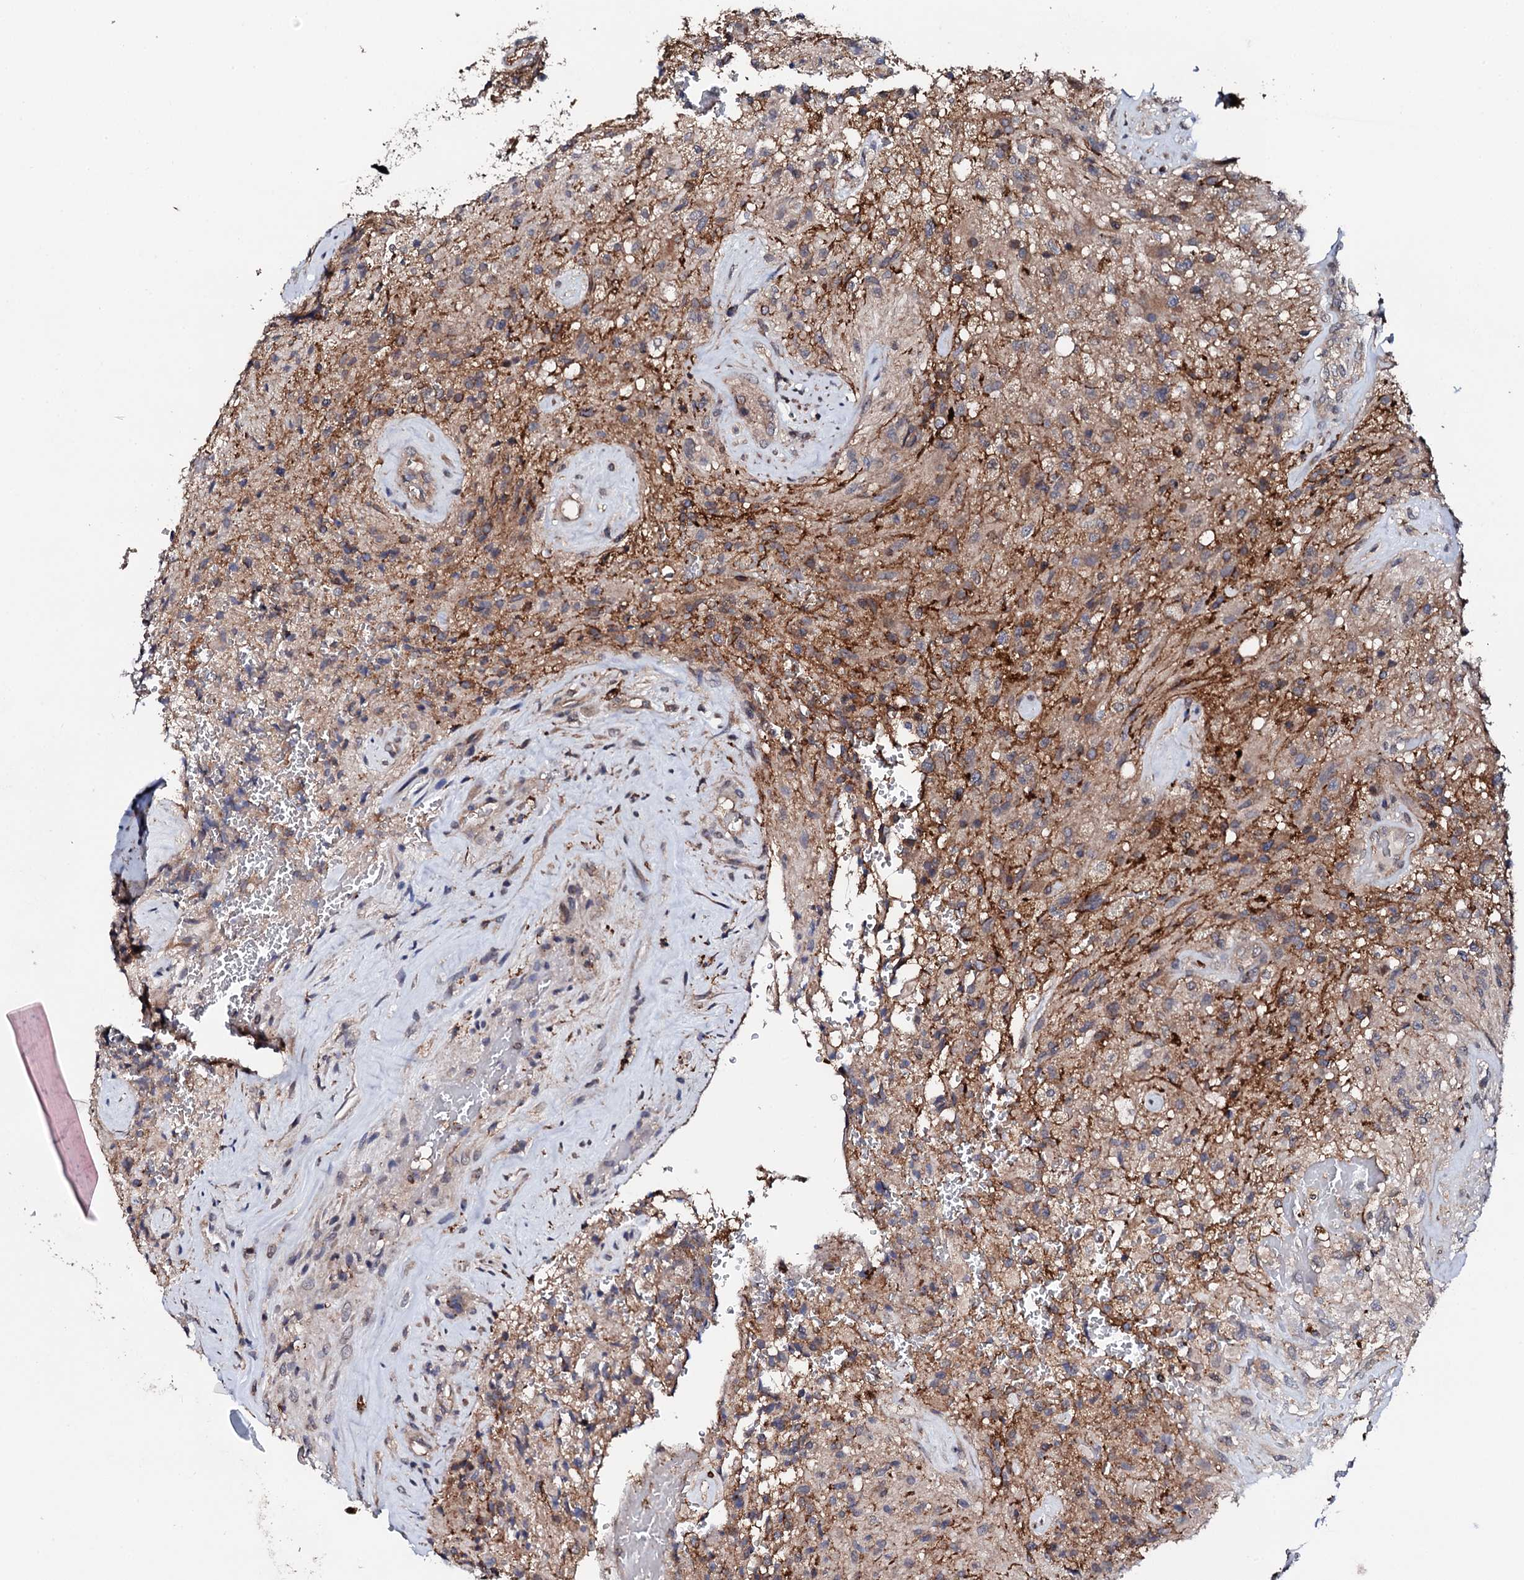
{"staining": {"intensity": "weak", "quantity": "25%-75%", "location": "cytoplasmic/membranous"}, "tissue": "glioma", "cell_type": "Tumor cells", "image_type": "cancer", "snomed": [{"axis": "morphology", "description": "Glioma, malignant, High grade"}, {"axis": "topography", "description": "Brain"}], "caption": "This histopathology image reveals immunohistochemistry staining of human glioma, with low weak cytoplasmic/membranous staining in about 25%-75% of tumor cells.", "gene": "EDC3", "patient": {"sex": "male", "age": 56}}